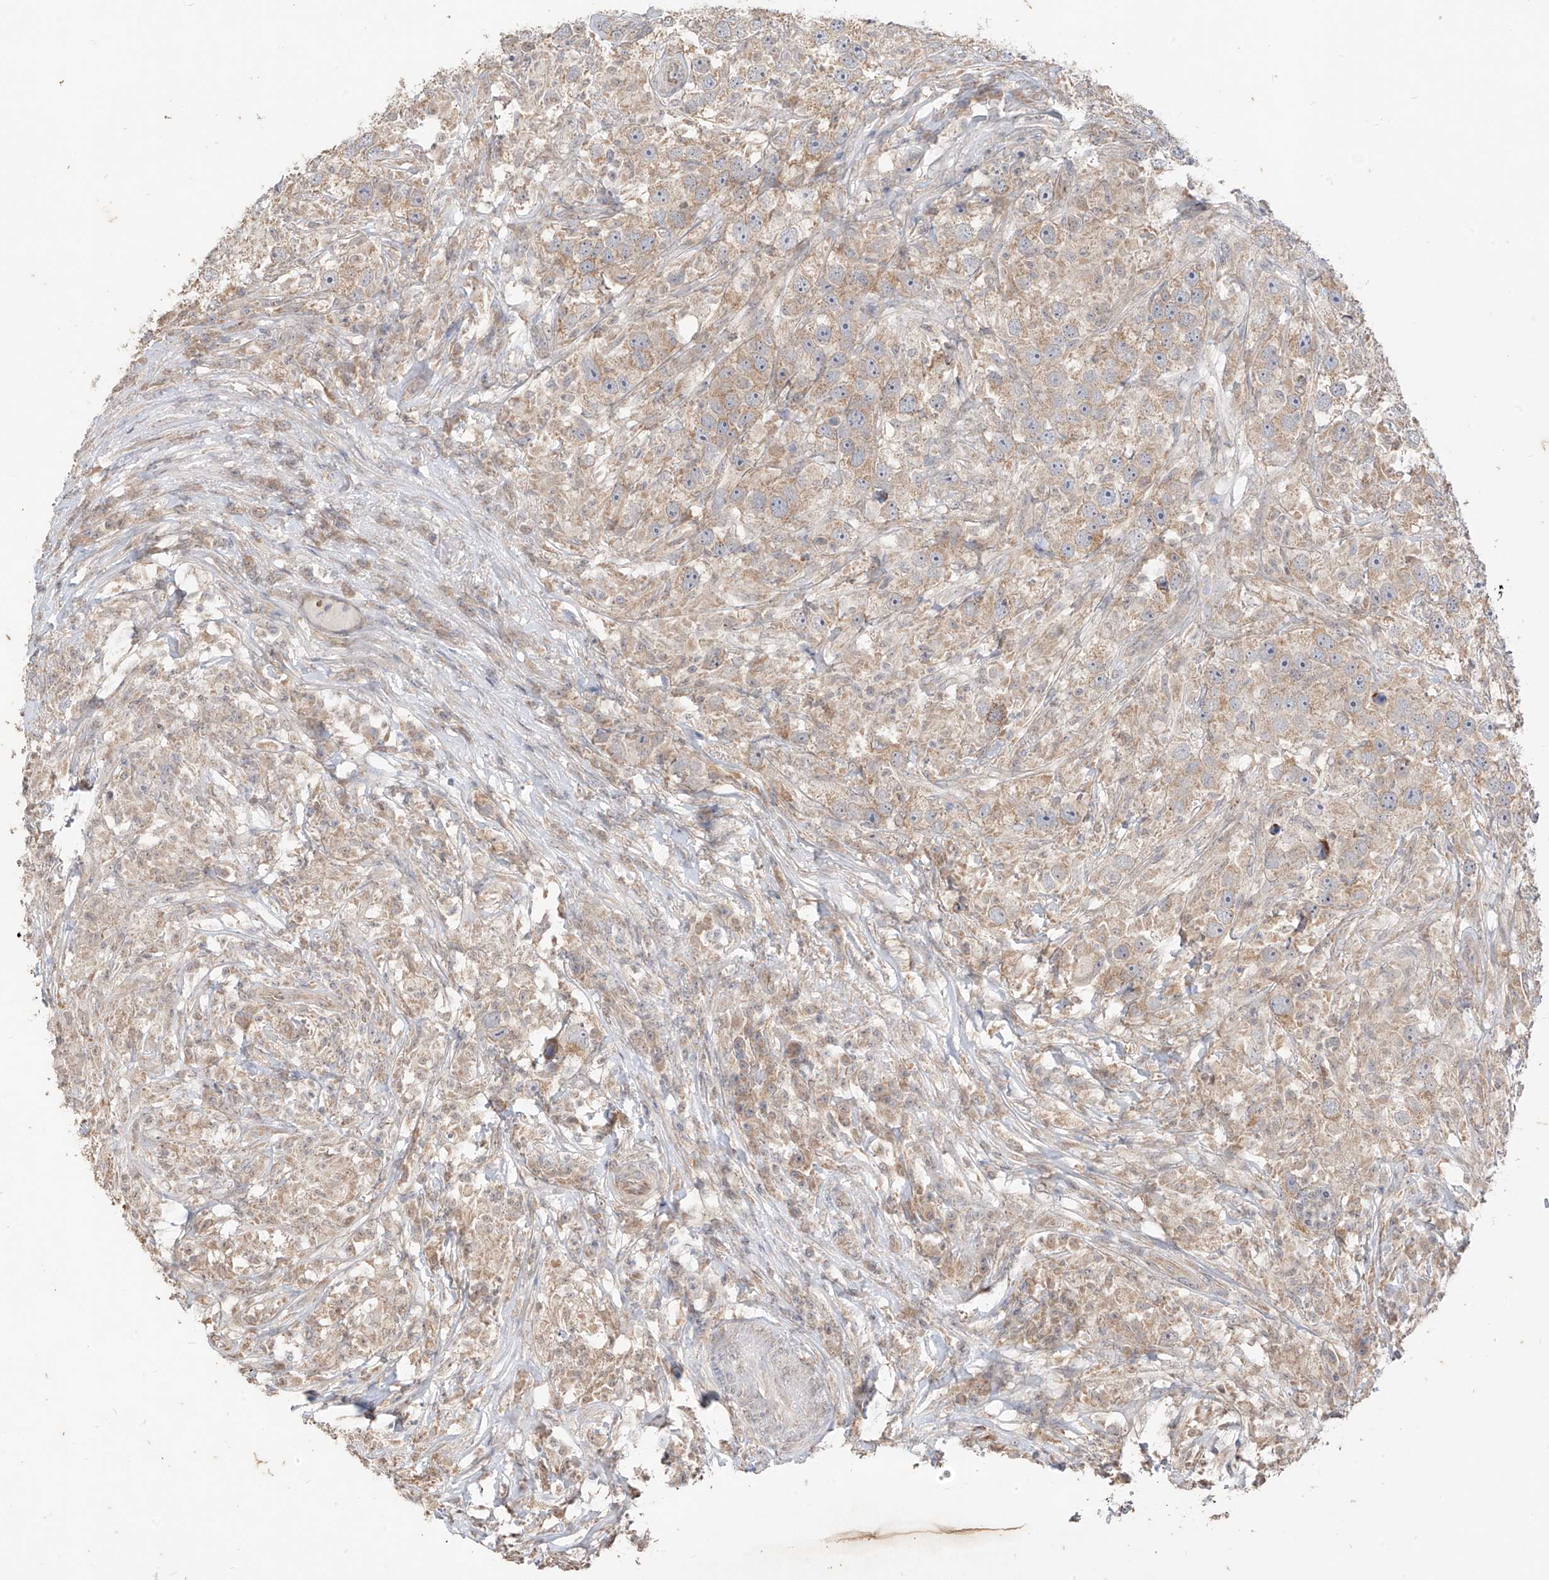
{"staining": {"intensity": "weak", "quantity": ">75%", "location": "cytoplasmic/membranous"}, "tissue": "testis cancer", "cell_type": "Tumor cells", "image_type": "cancer", "snomed": [{"axis": "morphology", "description": "Seminoma, NOS"}, {"axis": "topography", "description": "Testis"}], "caption": "A micrograph of testis seminoma stained for a protein shows weak cytoplasmic/membranous brown staining in tumor cells. (DAB IHC with brightfield microscopy, high magnification).", "gene": "MTUS2", "patient": {"sex": "male", "age": 49}}